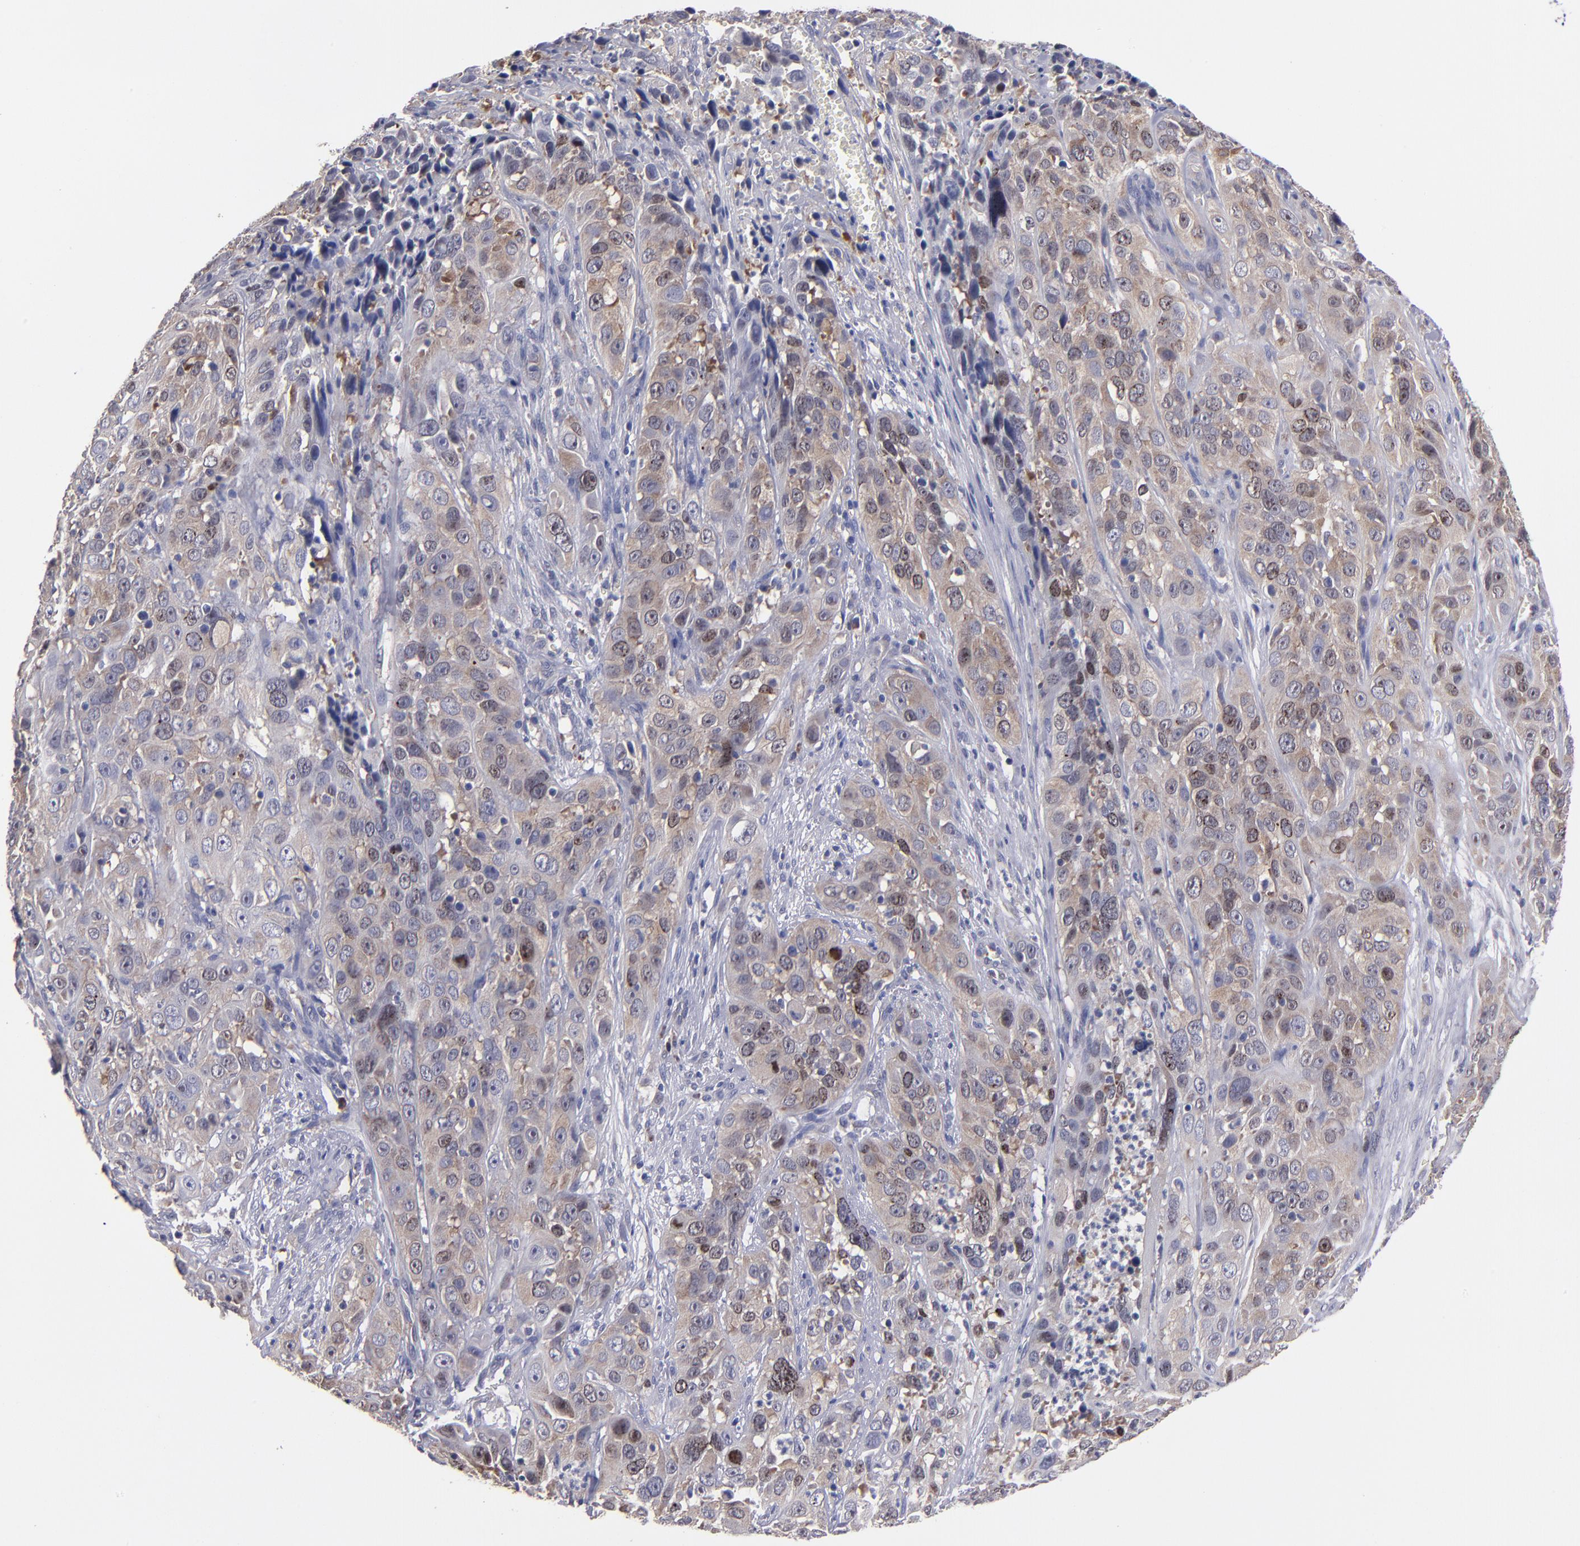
{"staining": {"intensity": "weak", "quantity": ">75%", "location": "cytoplasmic/membranous"}, "tissue": "cervical cancer", "cell_type": "Tumor cells", "image_type": "cancer", "snomed": [{"axis": "morphology", "description": "Squamous cell carcinoma, NOS"}, {"axis": "topography", "description": "Cervix"}], "caption": "Cervical cancer stained with a brown dye shows weak cytoplasmic/membranous positive expression in about >75% of tumor cells.", "gene": "EIF3L", "patient": {"sex": "female", "age": 32}}